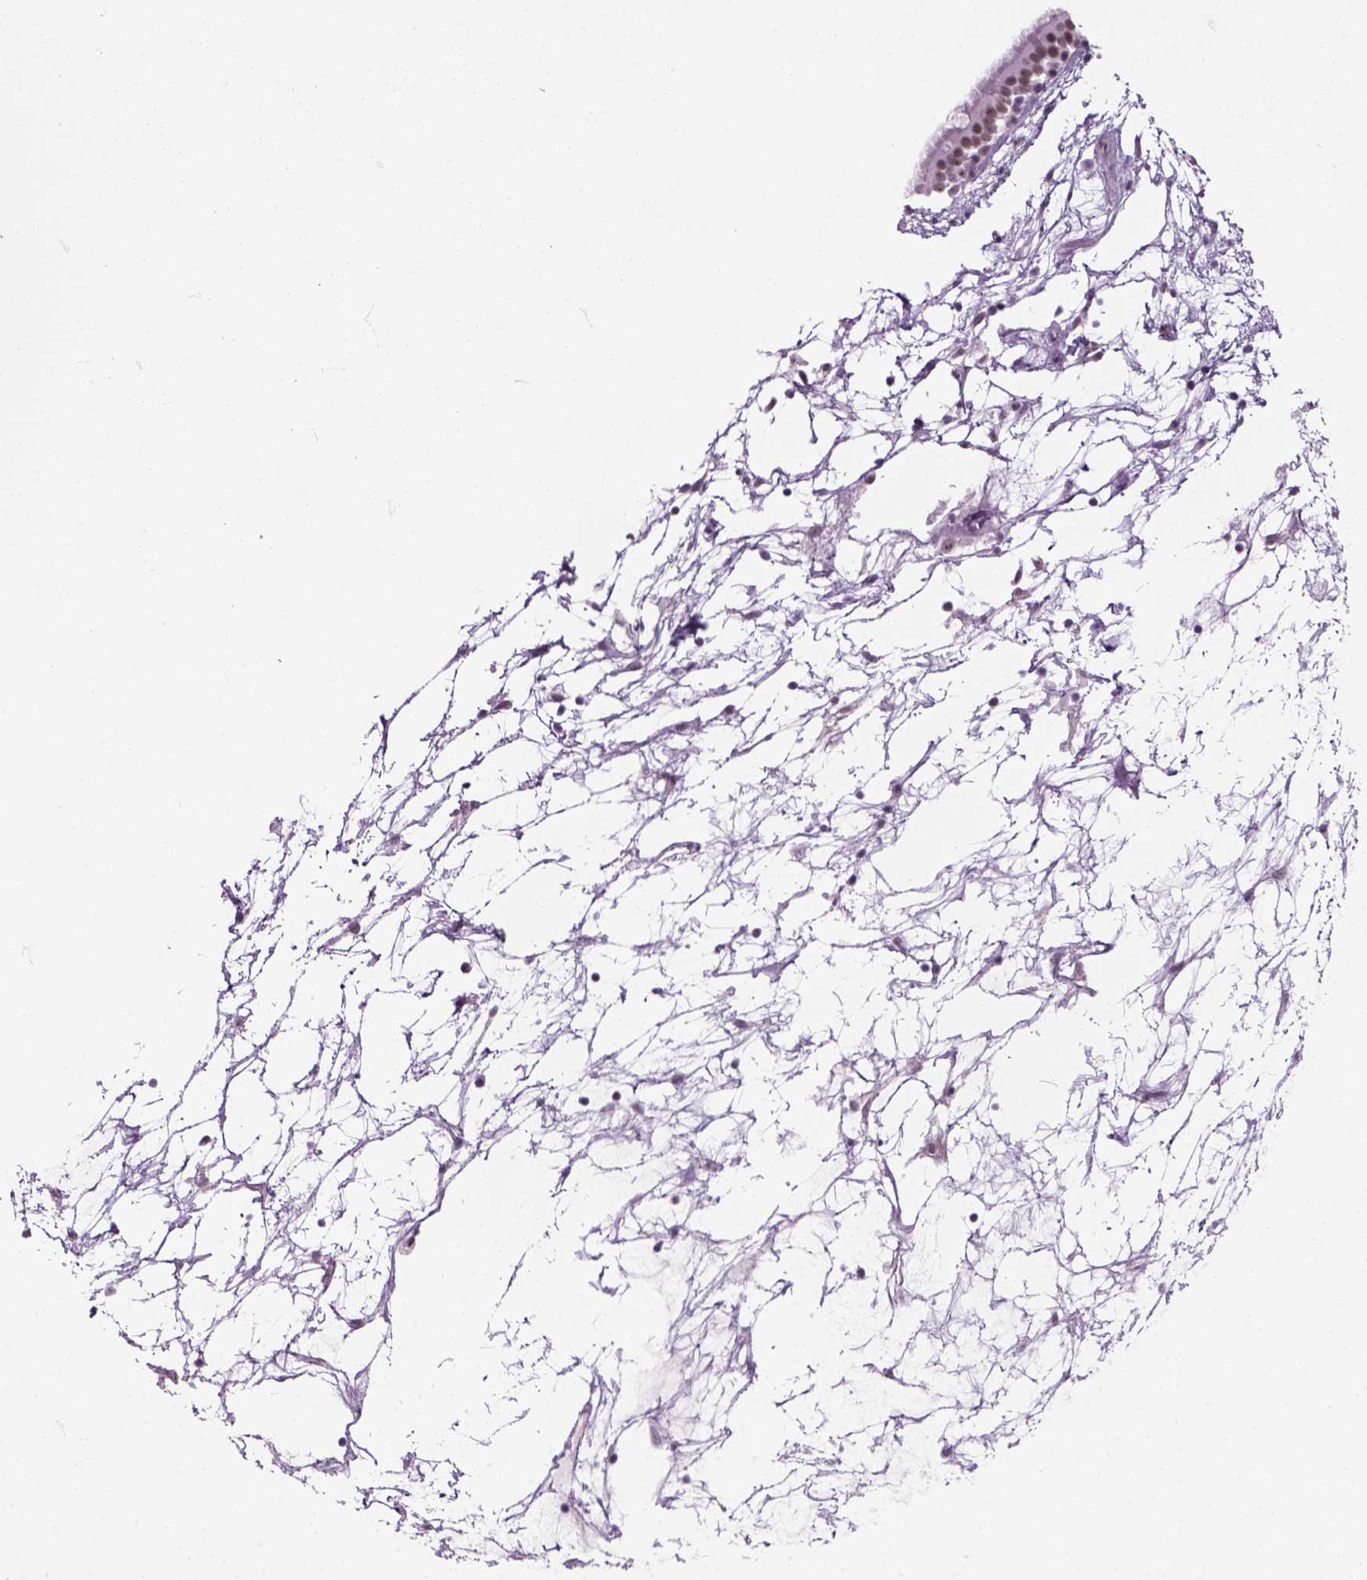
{"staining": {"intensity": "moderate", "quantity": ">75%", "location": "nuclear"}, "tissue": "nasopharynx", "cell_type": "Respiratory epithelial cells", "image_type": "normal", "snomed": [{"axis": "morphology", "description": "Normal tissue, NOS"}, {"axis": "topography", "description": "Nasopharynx"}], "caption": "Immunohistochemistry (DAB (3,3'-diaminobenzidine)) staining of benign nasopharynx exhibits moderate nuclear protein positivity in approximately >75% of respiratory epithelial cells. (brown staining indicates protein expression, while blue staining denotes nuclei).", "gene": "ZNF865", "patient": {"sex": "male", "age": 68}}